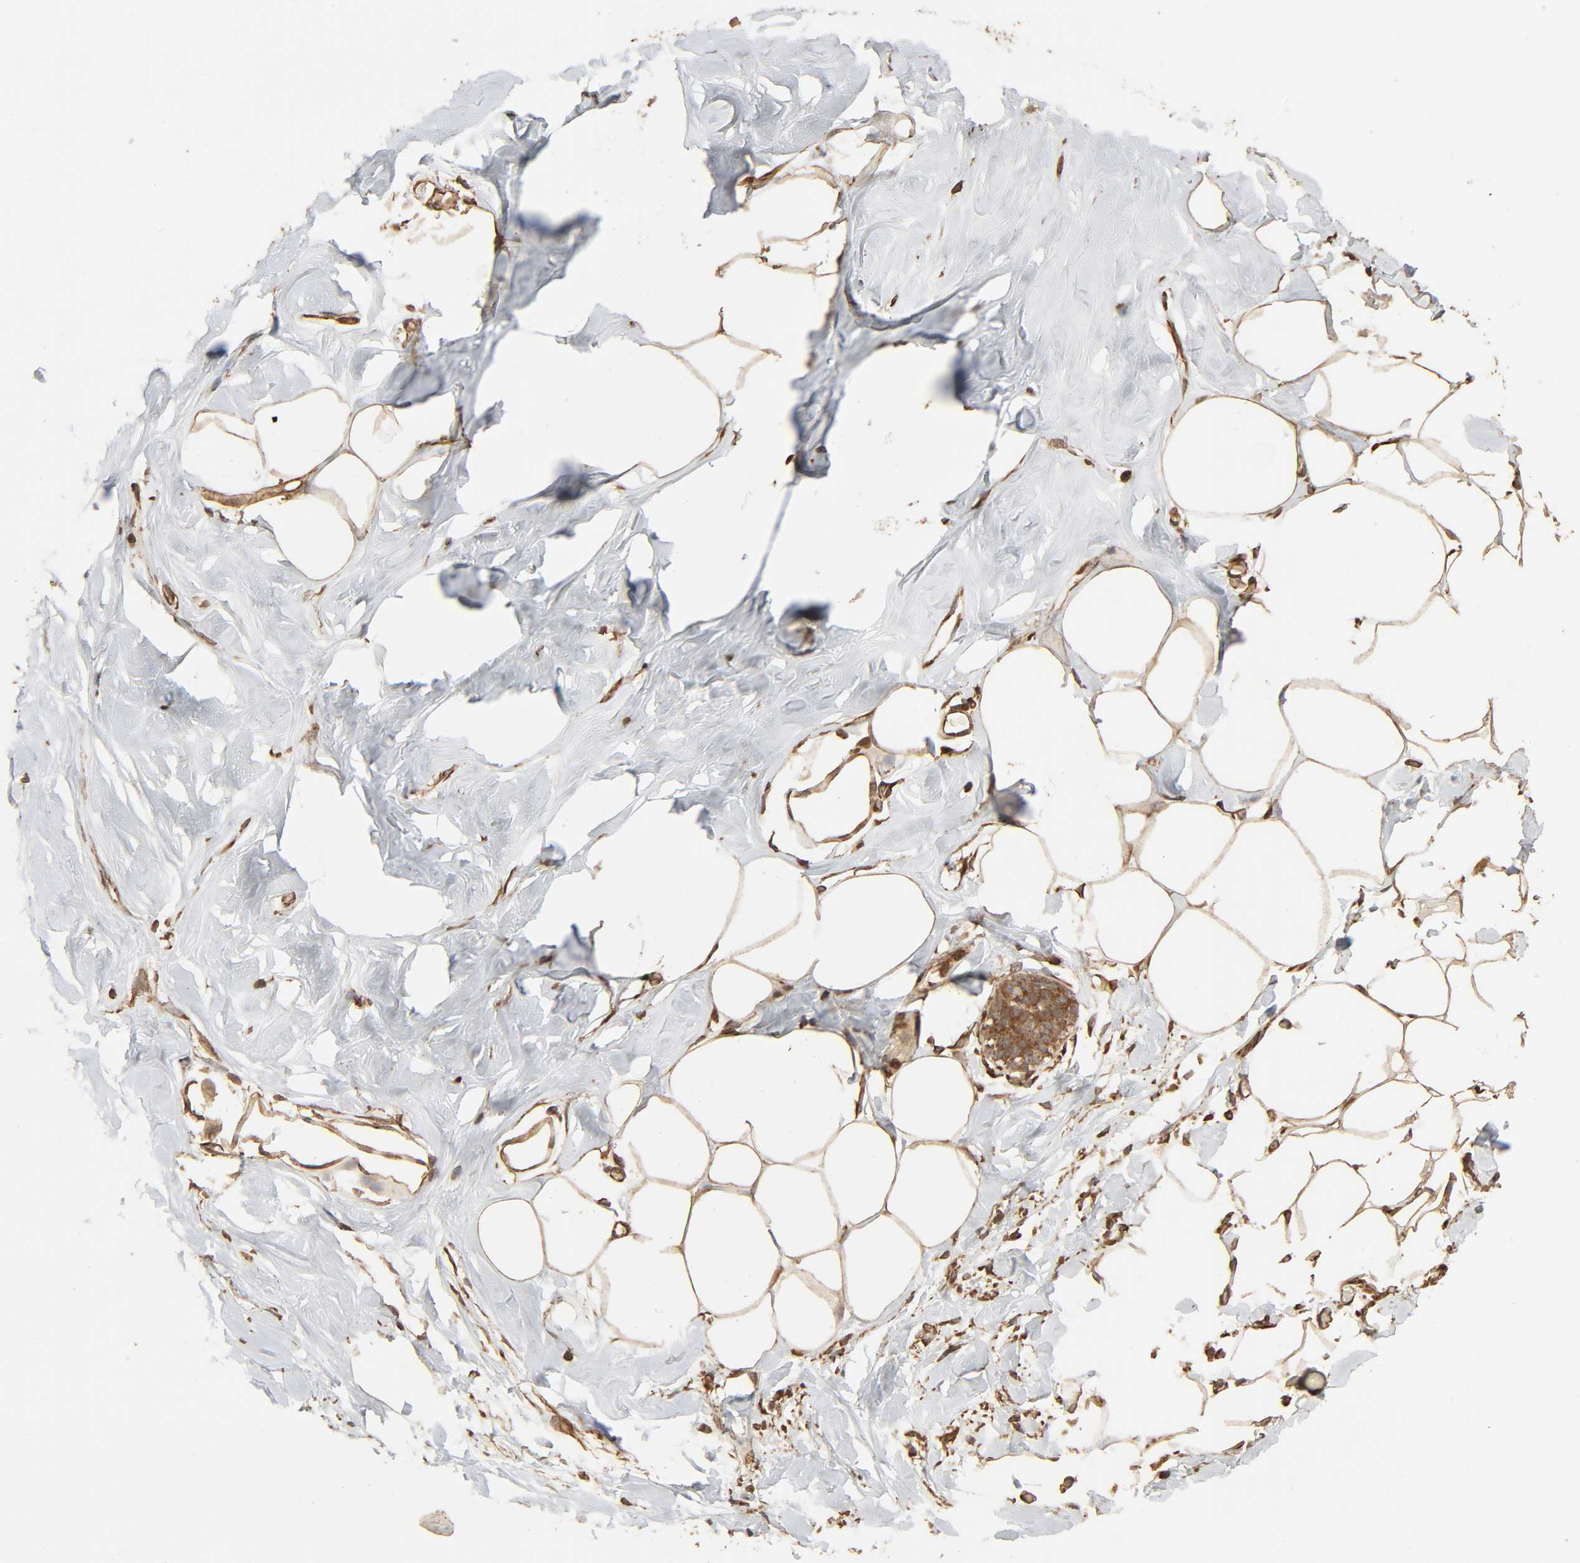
{"staining": {"intensity": "moderate", "quantity": ">75%", "location": "cytoplasmic/membranous"}, "tissue": "breast", "cell_type": "Adipocytes", "image_type": "normal", "snomed": [{"axis": "morphology", "description": "Normal tissue, NOS"}, {"axis": "topography", "description": "Breast"}, {"axis": "topography", "description": "Adipose tissue"}], "caption": "A brown stain labels moderate cytoplasmic/membranous positivity of a protein in adipocytes of benign human breast. Using DAB (brown) and hematoxylin (blue) stains, captured at high magnification using brightfield microscopy.", "gene": "RPS6KA6", "patient": {"sex": "female", "age": 25}}